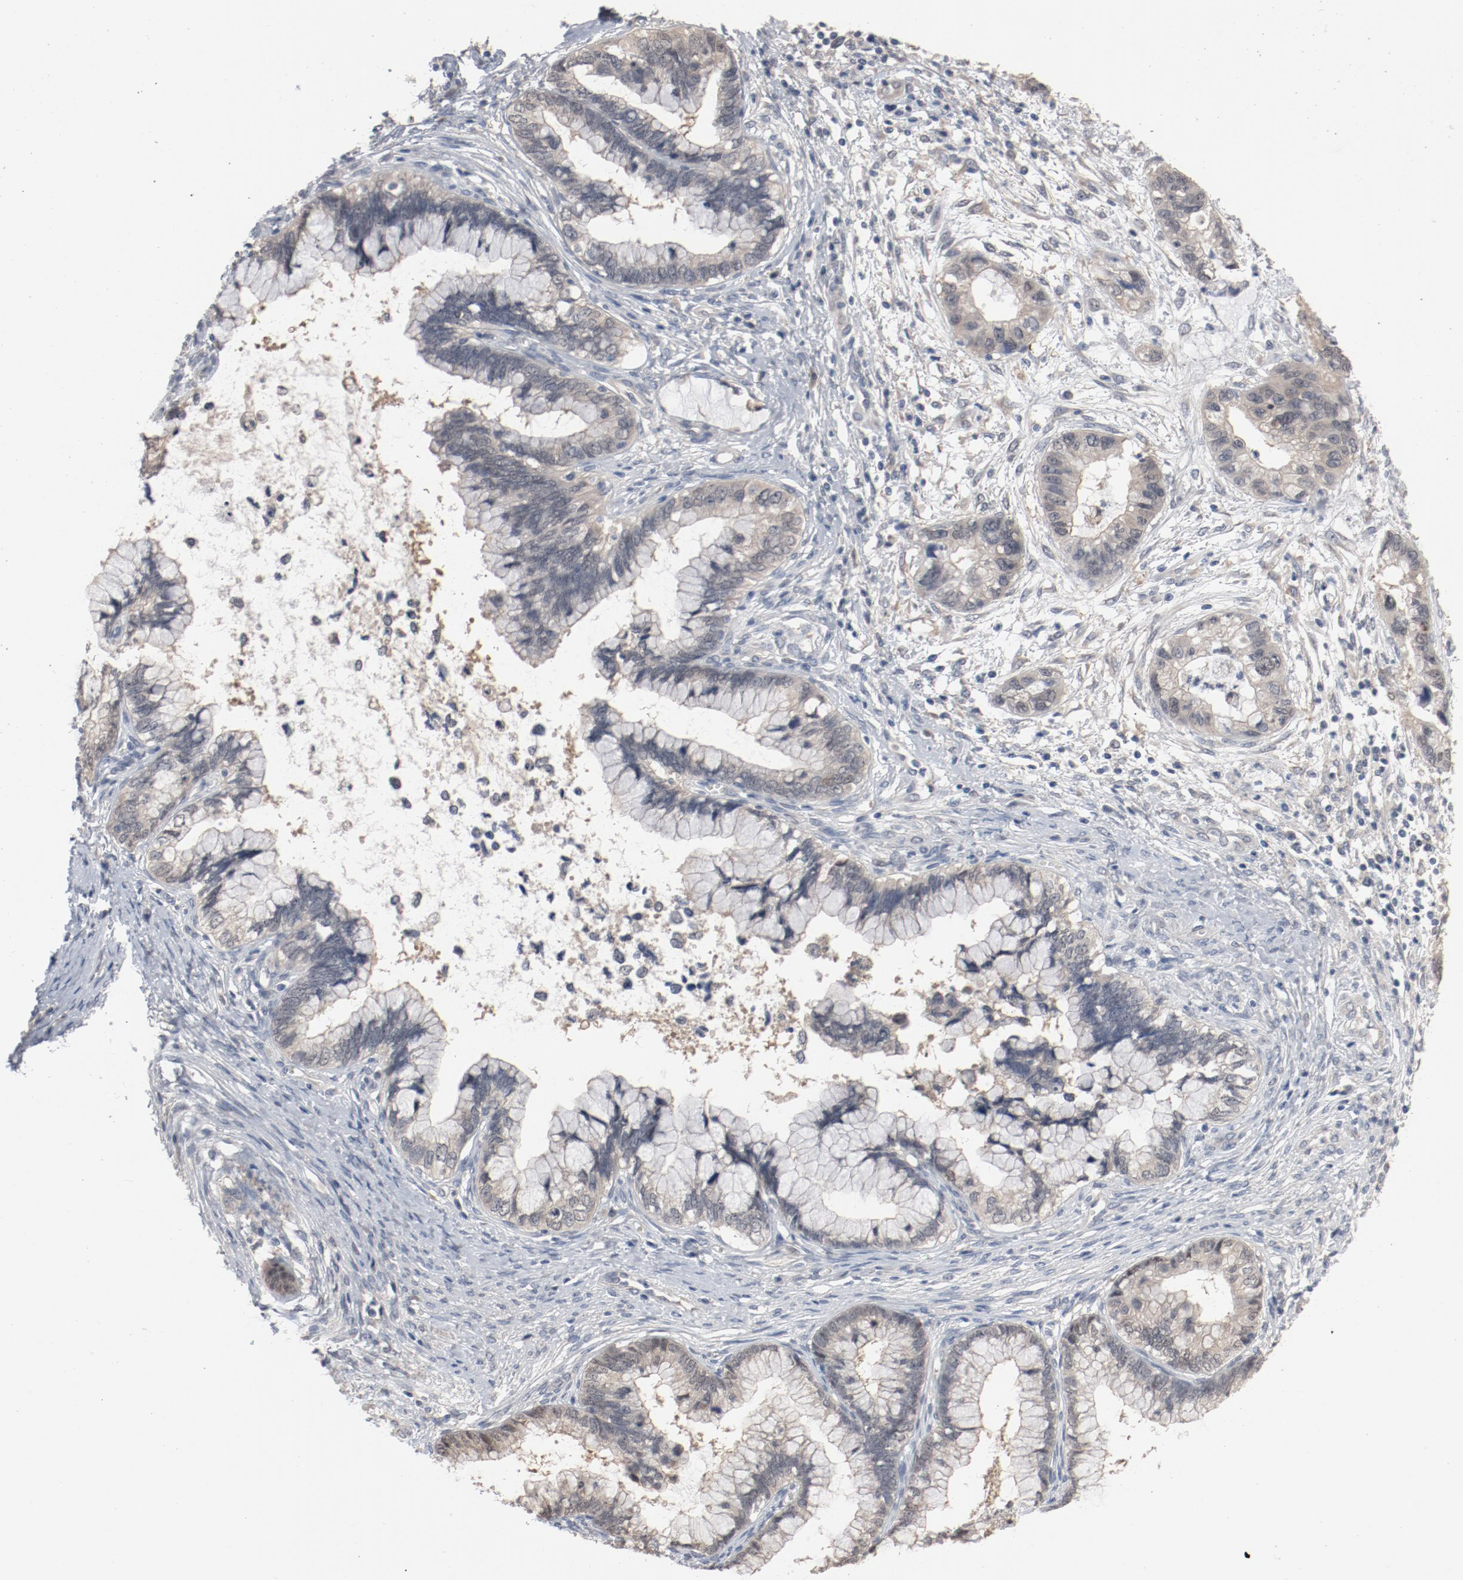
{"staining": {"intensity": "weak", "quantity": ">75%", "location": "cytoplasmic/membranous"}, "tissue": "cervical cancer", "cell_type": "Tumor cells", "image_type": "cancer", "snomed": [{"axis": "morphology", "description": "Adenocarcinoma, NOS"}, {"axis": "topography", "description": "Cervix"}], "caption": "This histopathology image shows cervical cancer stained with immunohistochemistry (IHC) to label a protein in brown. The cytoplasmic/membranous of tumor cells show weak positivity for the protein. Nuclei are counter-stained blue.", "gene": "DNAL4", "patient": {"sex": "female", "age": 44}}